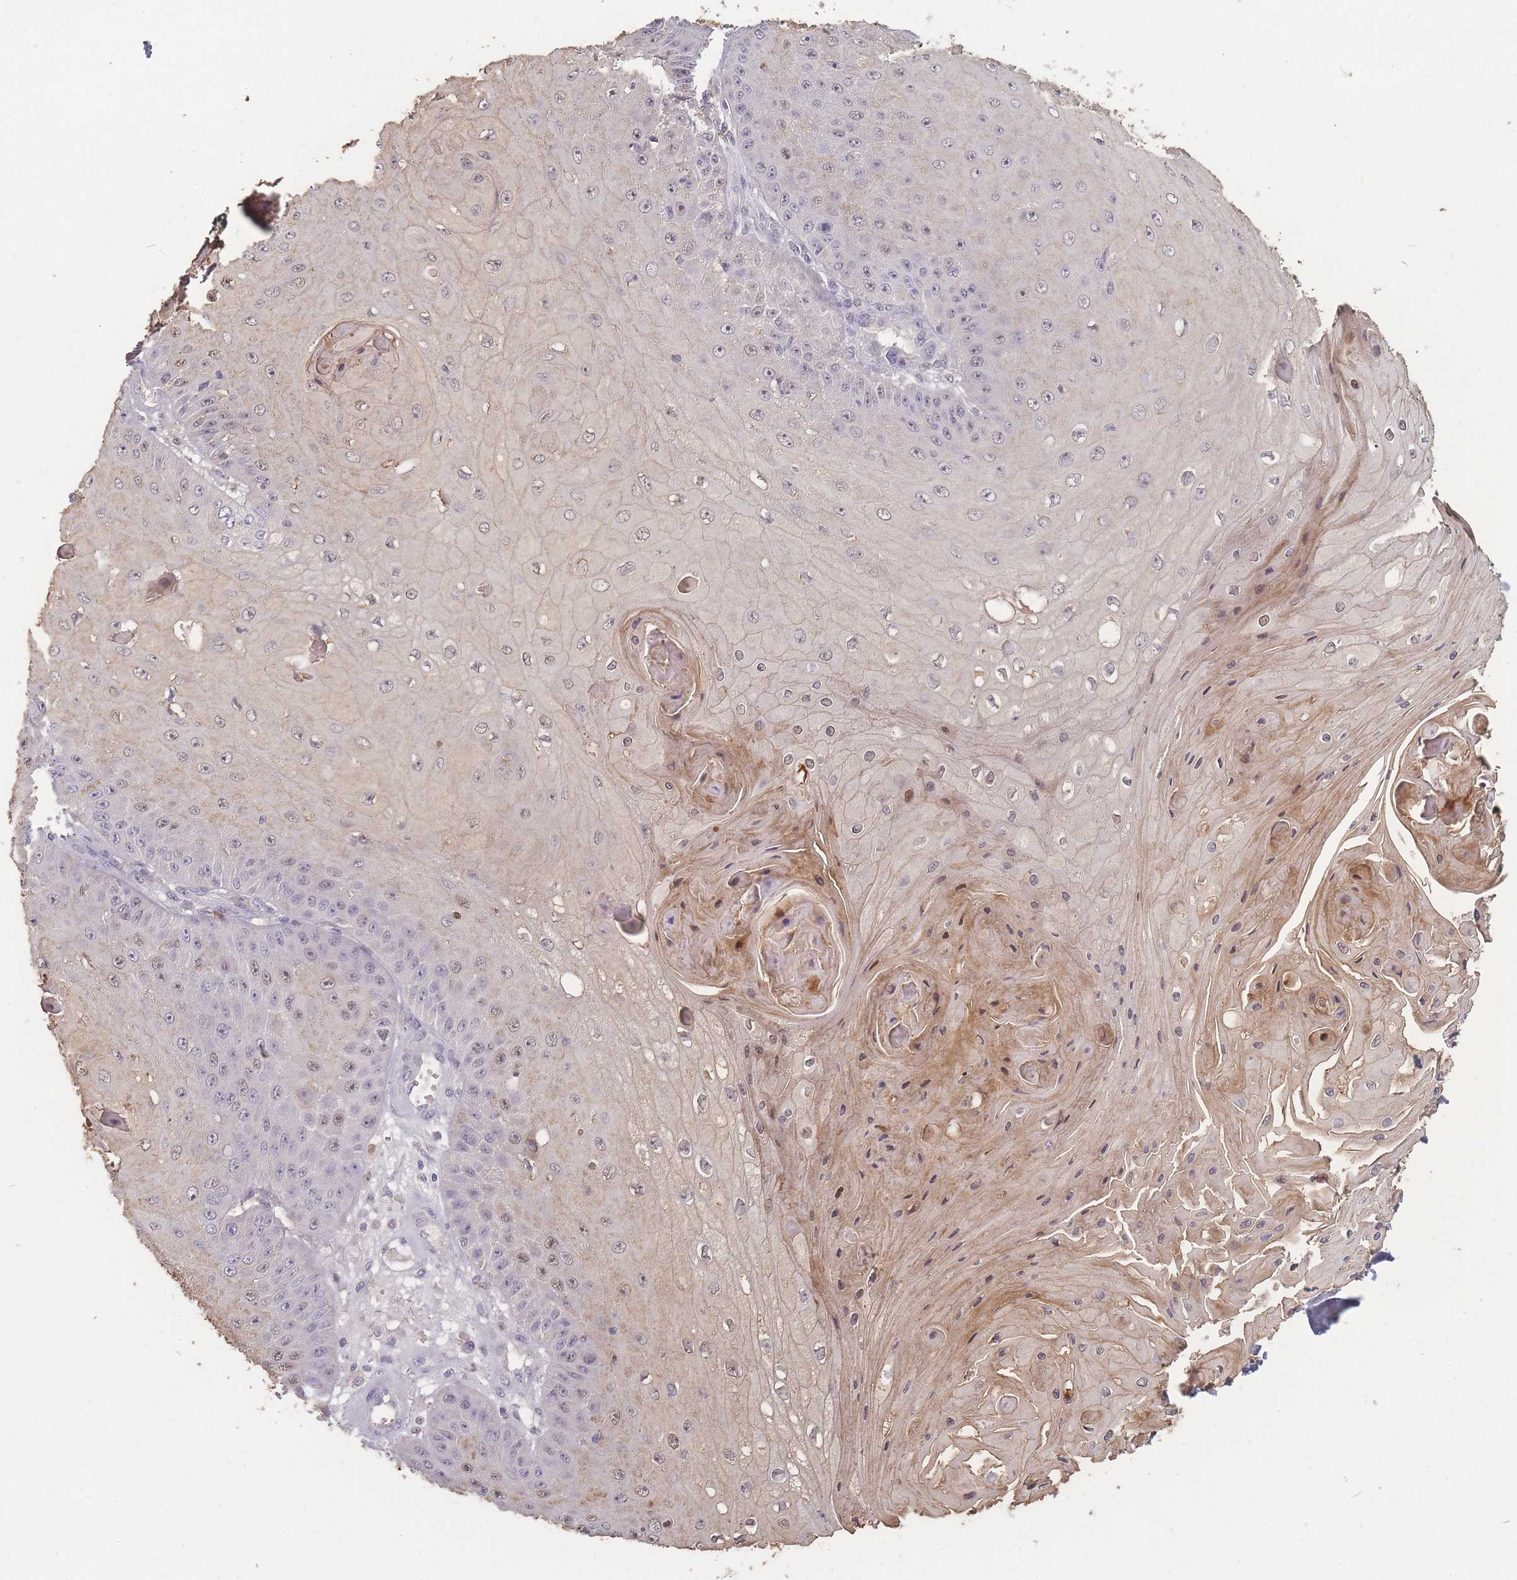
{"staining": {"intensity": "weak", "quantity": "<25%", "location": "cytoplasmic/membranous,nuclear"}, "tissue": "skin cancer", "cell_type": "Tumor cells", "image_type": "cancer", "snomed": [{"axis": "morphology", "description": "Squamous cell carcinoma, NOS"}, {"axis": "topography", "description": "Skin"}], "caption": "There is no significant positivity in tumor cells of skin squamous cell carcinoma.", "gene": "BST1", "patient": {"sex": "male", "age": 70}}